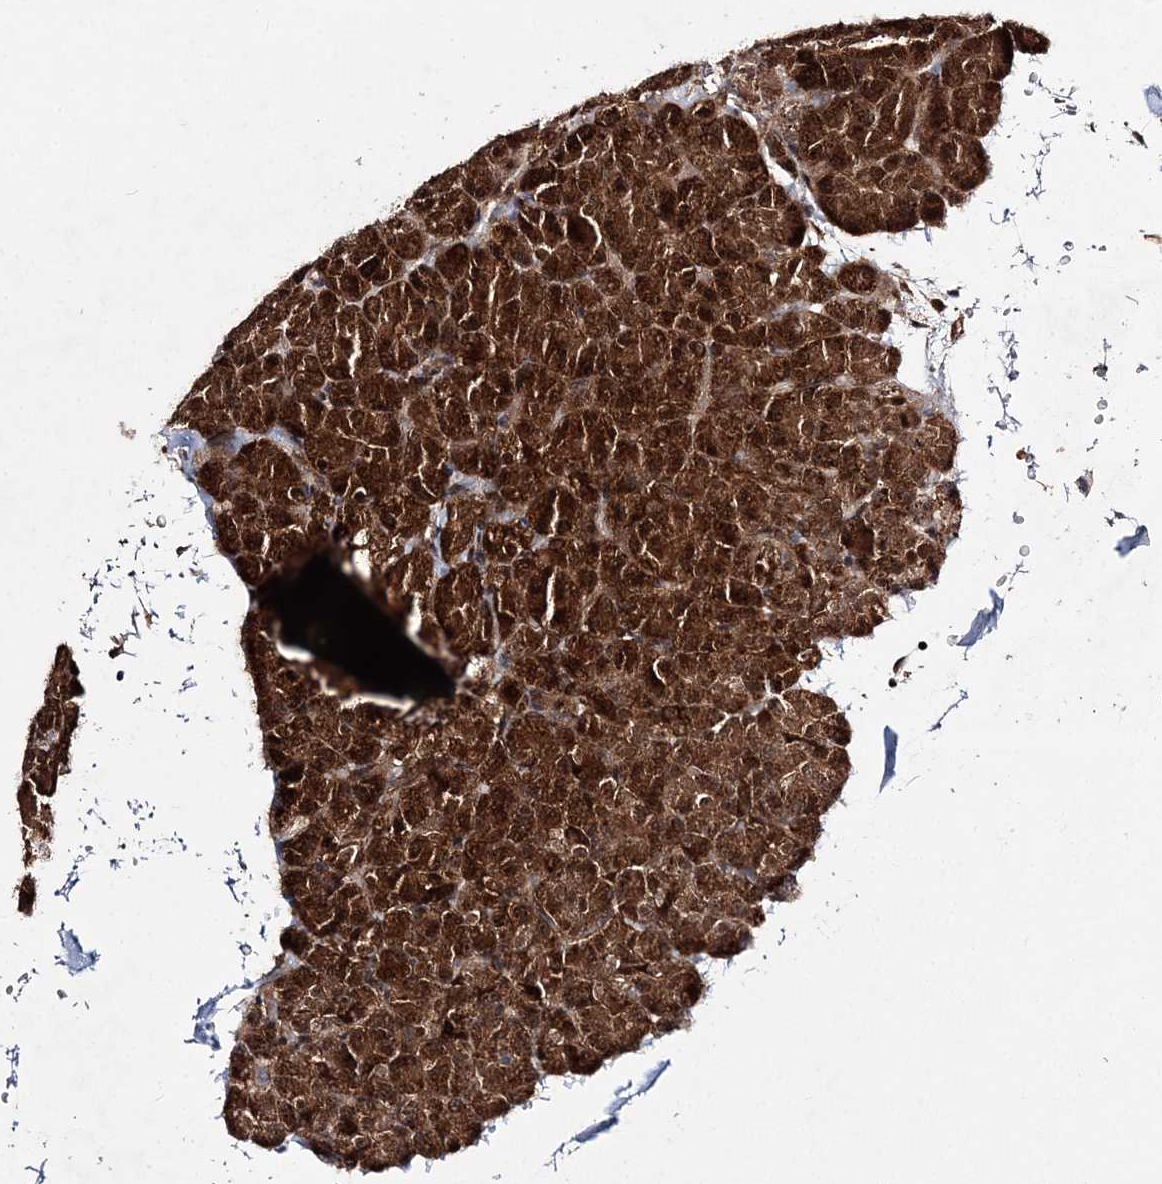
{"staining": {"intensity": "strong", "quantity": ">75%", "location": "cytoplasmic/membranous,nuclear"}, "tissue": "pancreas", "cell_type": "Exocrine glandular cells", "image_type": "normal", "snomed": [{"axis": "morphology", "description": "Normal tissue, NOS"}, {"axis": "topography", "description": "Pancreas"}], "caption": "Immunohistochemistry micrograph of unremarkable pancreas stained for a protein (brown), which shows high levels of strong cytoplasmic/membranous,nuclear staining in about >75% of exocrine glandular cells.", "gene": "NIF3L1", "patient": {"sex": "female", "age": 43}}